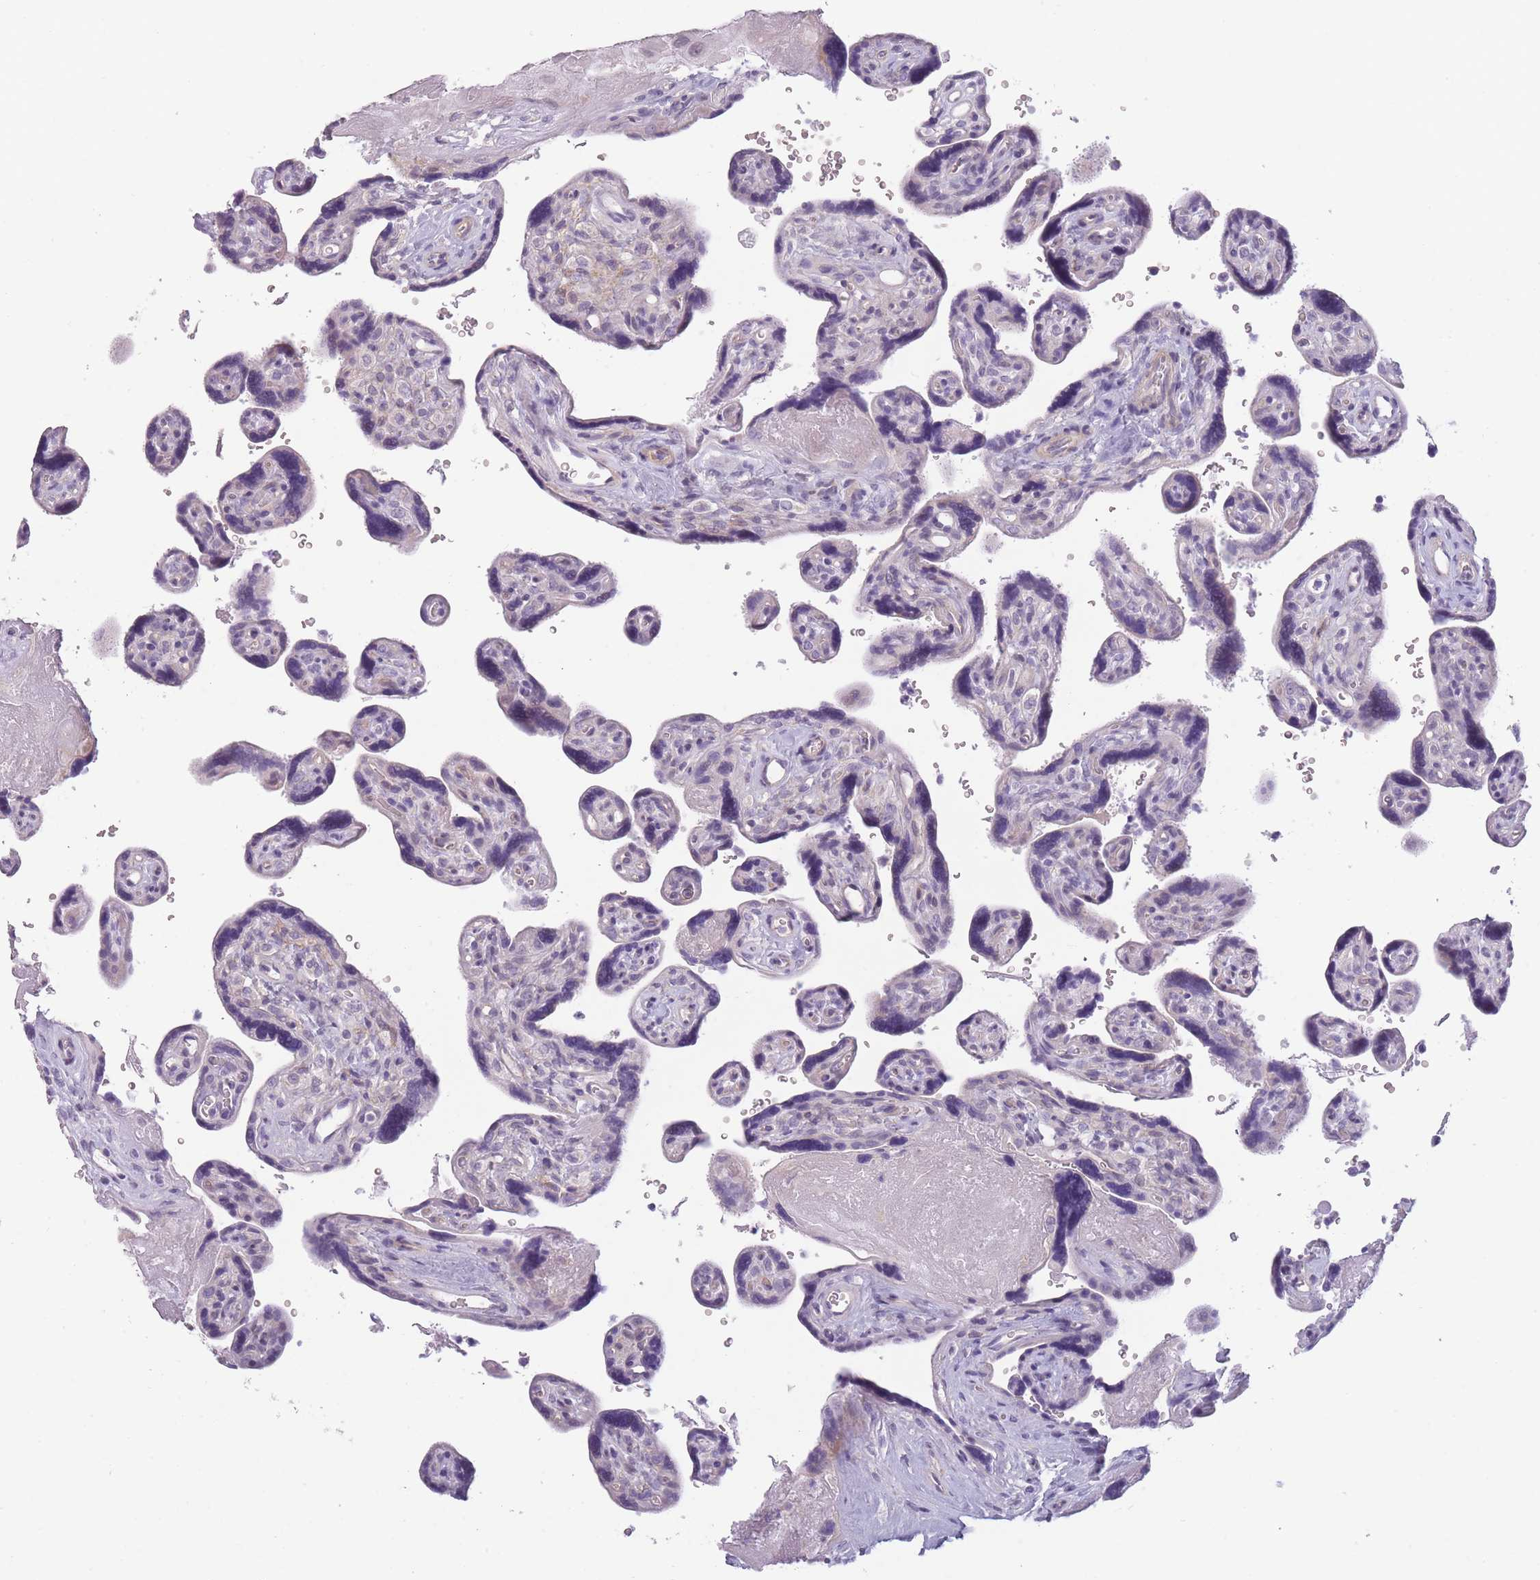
{"staining": {"intensity": "negative", "quantity": "none", "location": "none"}, "tissue": "placenta", "cell_type": "Decidual cells", "image_type": "normal", "snomed": [{"axis": "morphology", "description": "Normal tissue, NOS"}, {"axis": "topography", "description": "Placenta"}], "caption": "This histopathology image is of unremarkable placenta stained with immunohistochemistry (IHC) to label a protein in brown with the nuclei are counter-stained blue. There is no staining in decidual cells.", "gene": "TMEM236", "patient": {"sex": "female", "age": 39}}